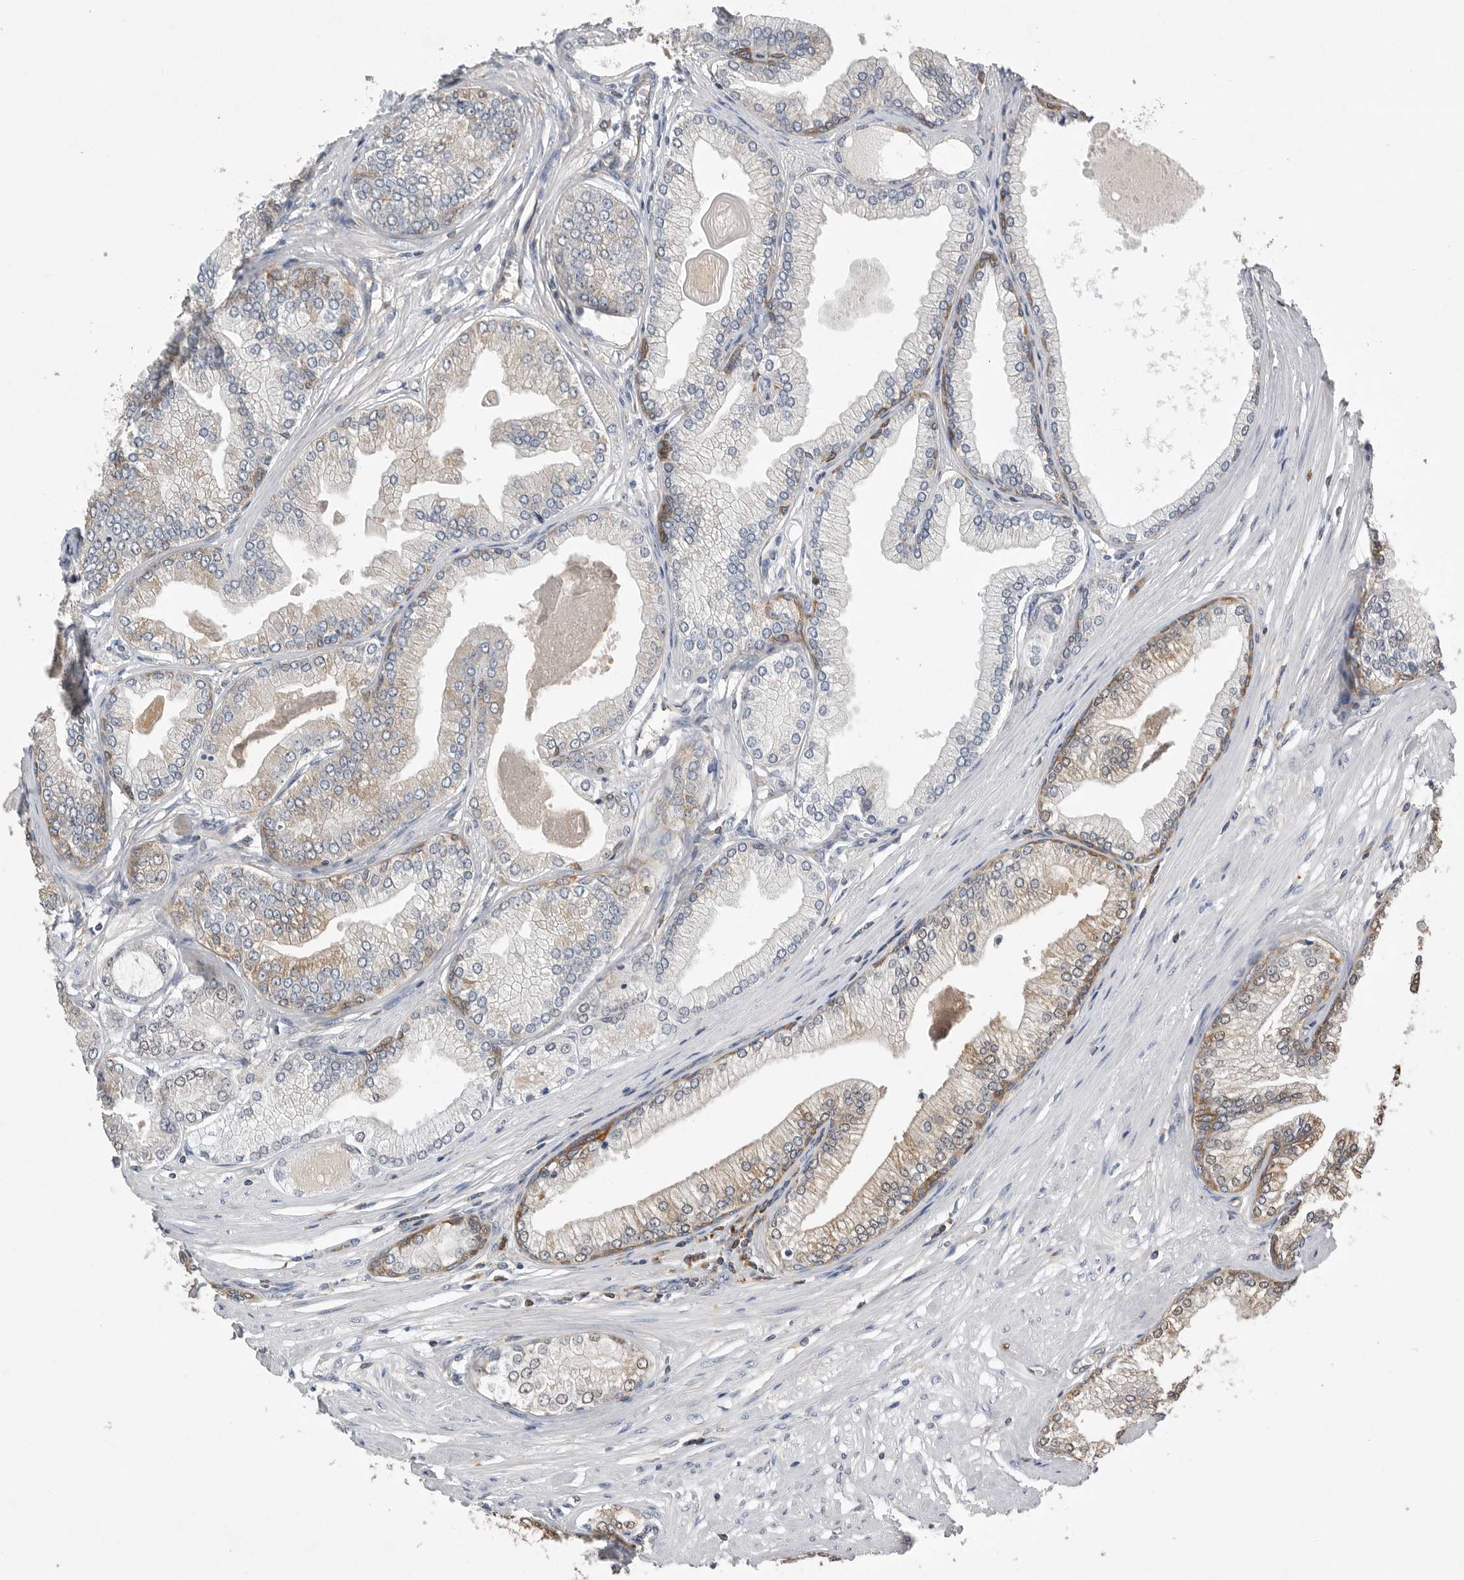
{"staining": {"intensity": "weak", "quantity": "<25%", "location": "cytoplasmic/membranous"}, "tissue": "prostate cancer", "cell_type": "Tumor cells", "image_type": "cancer", "snomed": [{"axis": "morphology", "description": "Adenocarcinoma, Low grade"}, {"axis": "topography", "description": "Prostate"}], "caption": "An IHC histopathology image of prostate low-grade adenocarcinoma is shown. There is no staining in tumor cells of prostate low-grade adenocarcinoma.", "gene": "PDCD4", "patient": {"sex": "male", "age": 52}}